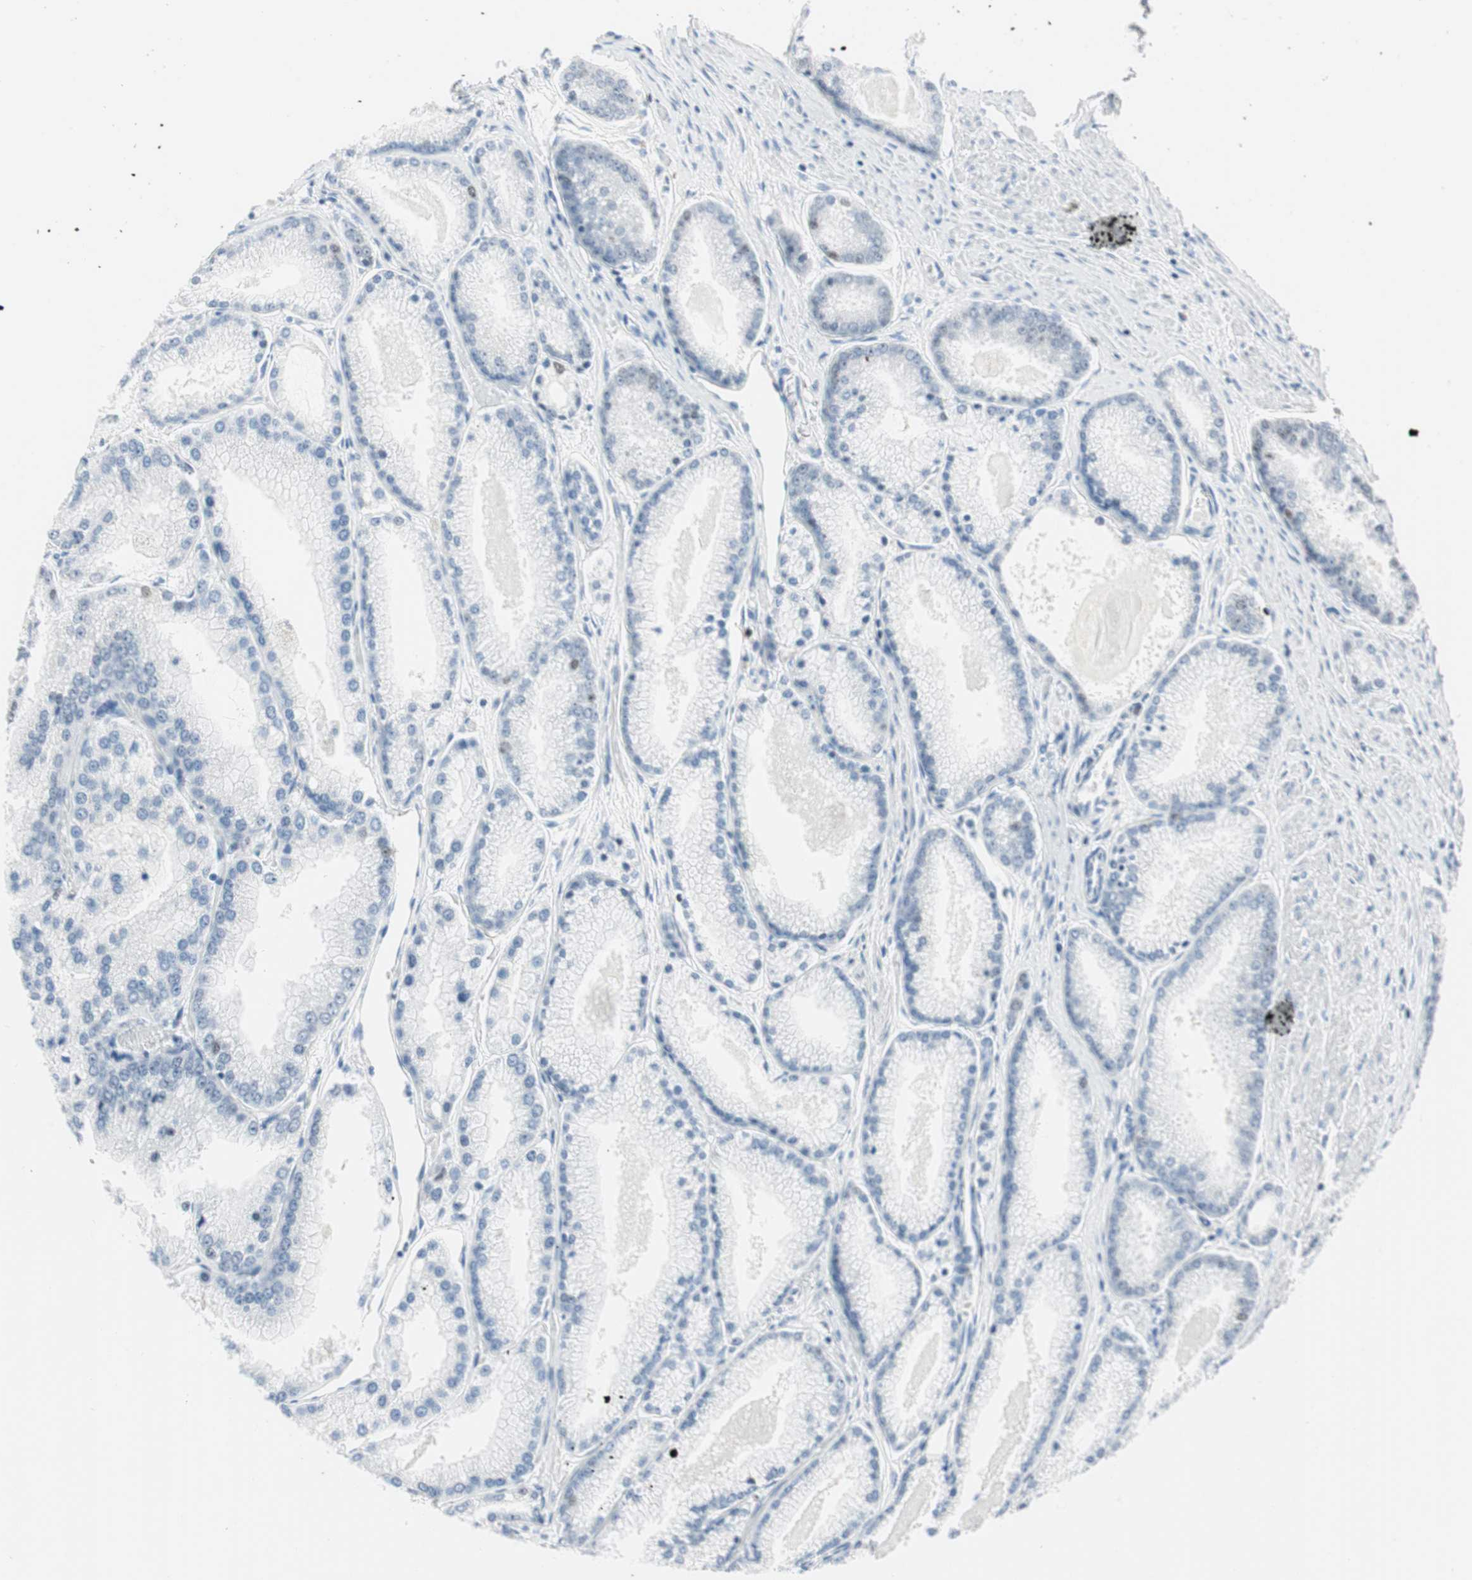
{"staining": {"intensity": "negative", "quantity": "none", "location": "none"}, "tissue": "prostate cancer", "cell_type": "Tumor cells", "image_type": "cancer", "snomed": [{"axis": "morphology", "description": "Adenocarcinoma, High grade"}, {"axis": "topography", "description": "Prostate"}], "caption": "Immunohistochemistry of human prostate adenocarcinoma (high-grade) displays no staining in tumor cells.", "gene": "EZH2", "patient": {"sex": "male", "age": 61}}